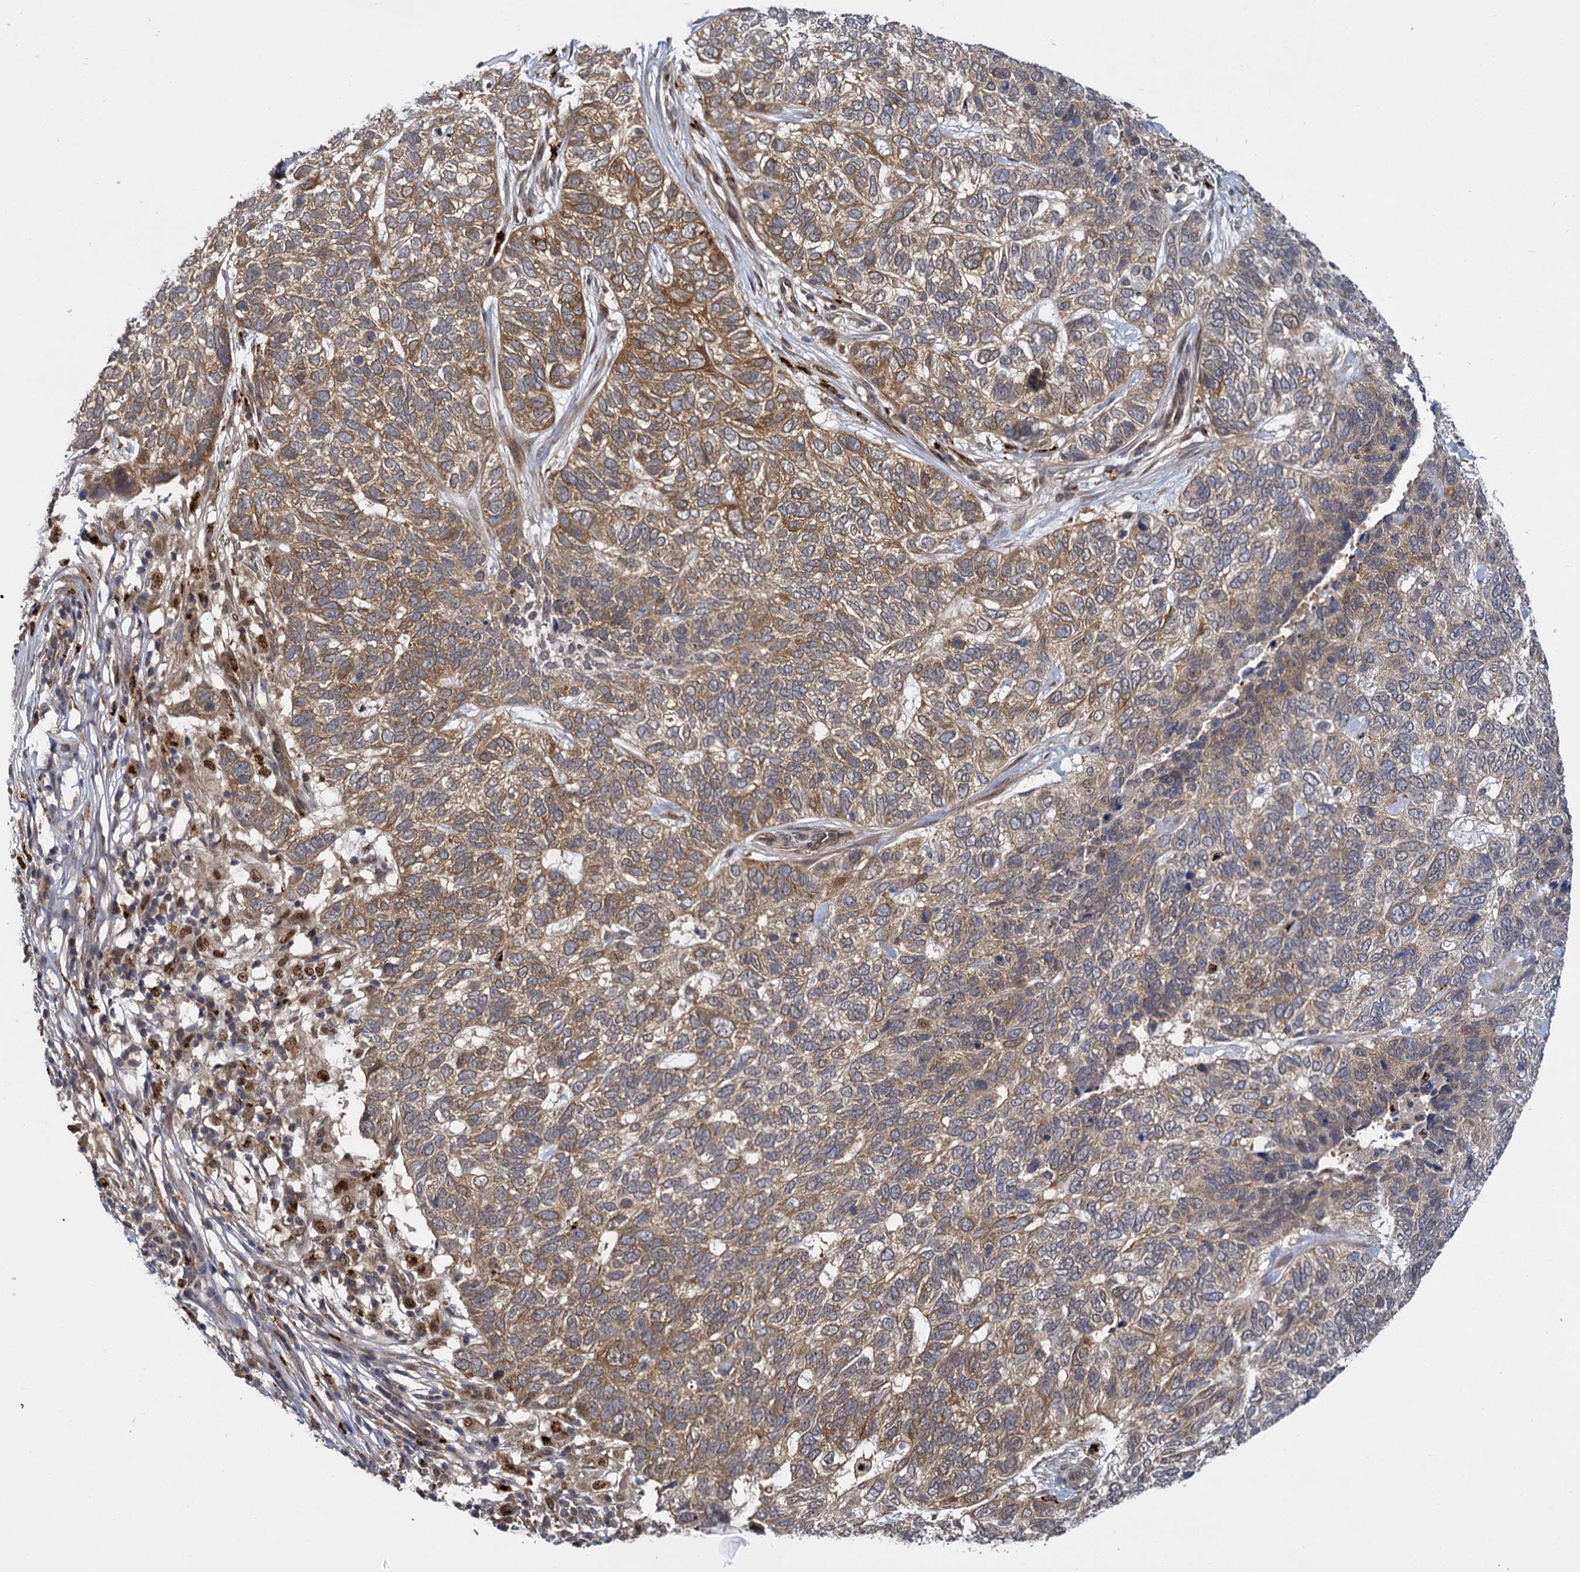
{"staining": {"intensity": "moderate", "quantity": "25%-75%", "location": "cytoplasmic/membranous"}, "tissue": "skin cancer", "cell_type": "Tumor cells", "image_type": "cancer", "snomed": [{"axis": "morphology", "description": "Basal cell carcinoma"}, {"axis": "topography", "description": "Skin"}], "caption": "High-magnification brightfield microscopy of skin basal cell carcinoma stained with DAB (3,3'-diaminobenzidine) (brown) and counterstained with hematoxylin (blue). tumor cells exhibit moderate cytoplasmic/membranous expression is identified in about25%-75% of cells.", "gene": "GAL3ST4", "patient": {"sex": "female", "age": 65}}